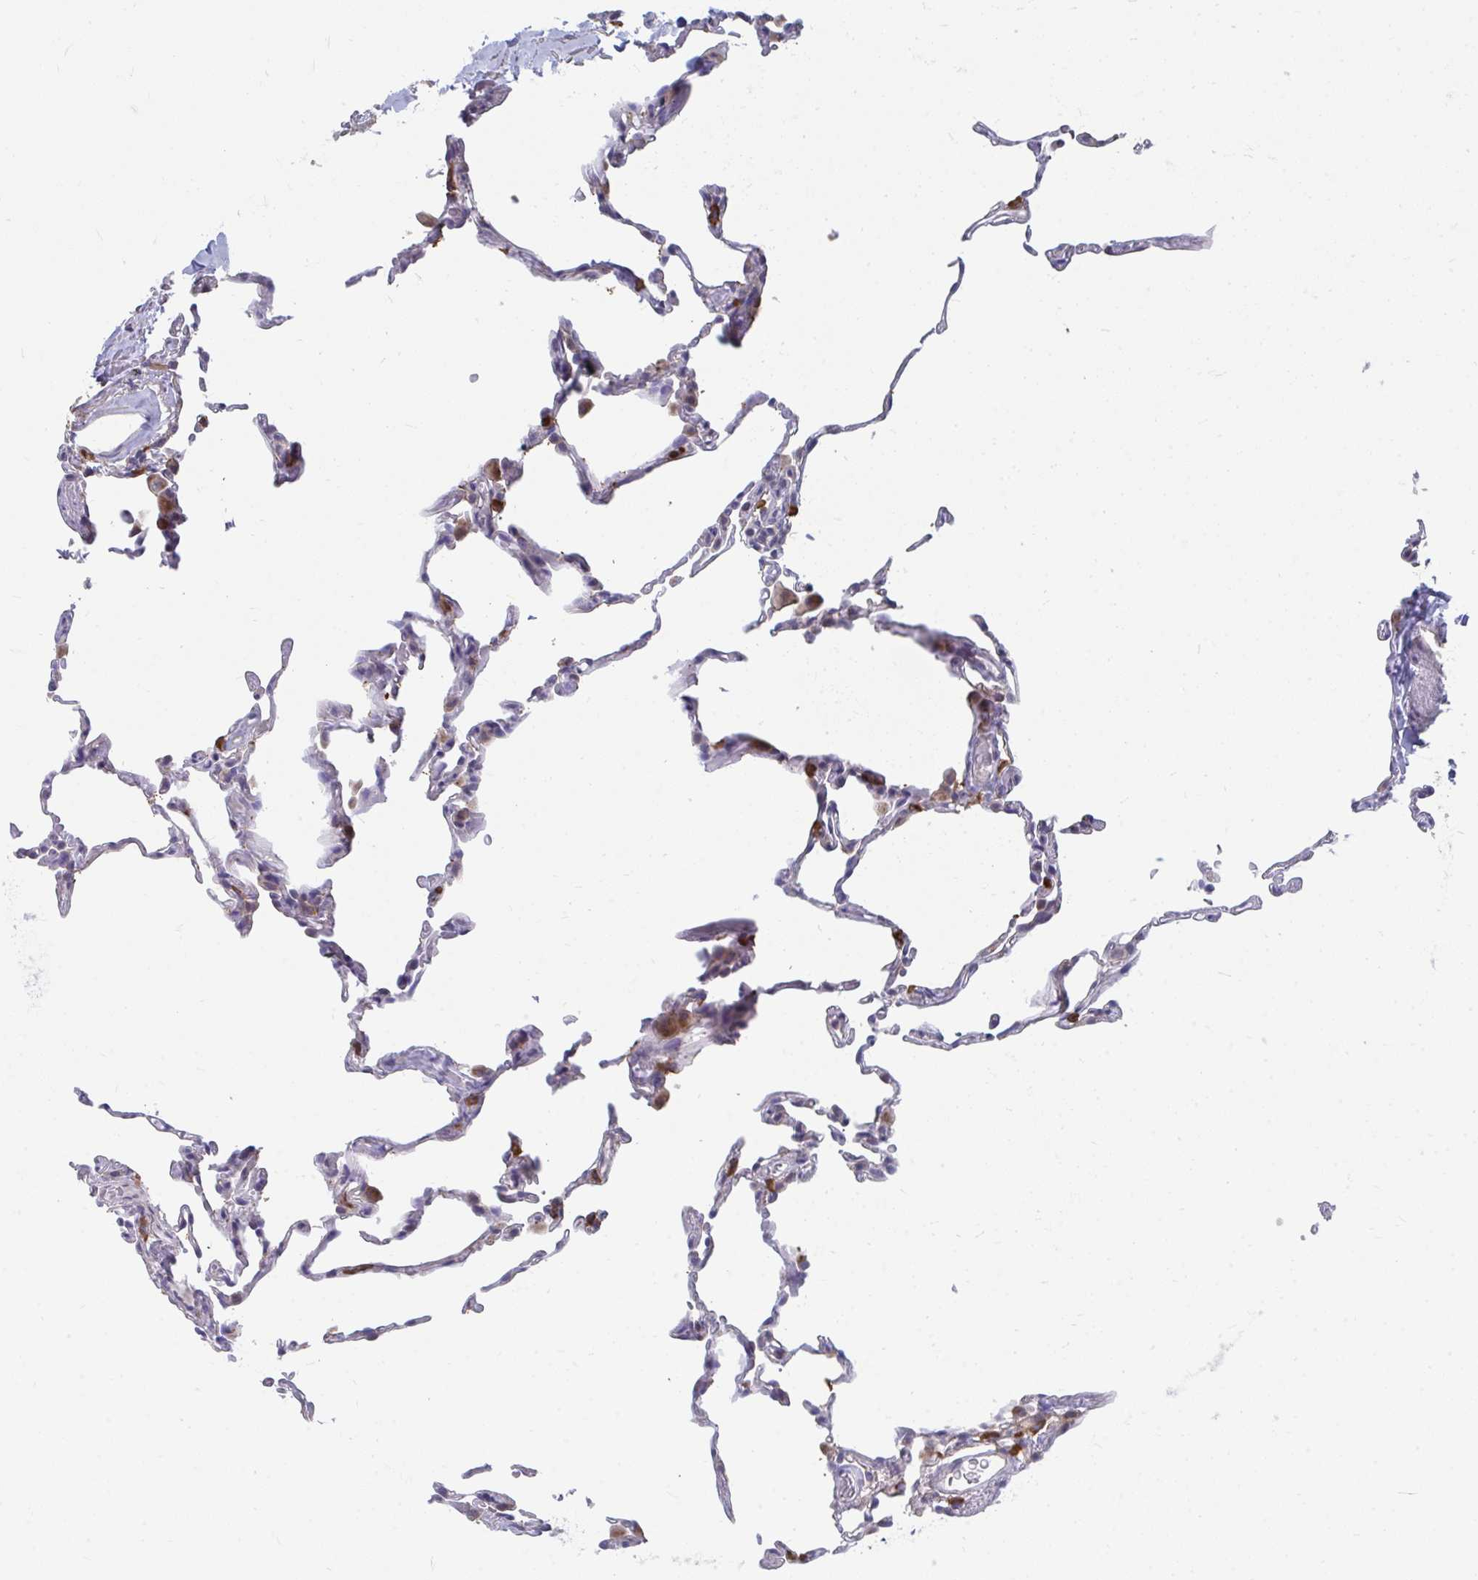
{"staining": {"intensity": "moderate", "quantity": "<25%", "location": "cytoplasmic/membranous"}, "tissue": "lung", "cell_type": "Alveolar cells", "image_type": "normal", "snomed": [{"axis": "morphology", "description": "Normal tissue, NOS"}, {"axis": "topography", "description": "Lung"}], "caption": "Normal lung was stained to show a protein in brown. There is low levels of moderate cytoplasmic/membranous positivity in approximately <25% of alveolar cells.", "gene": "PABIR3", "patient": {"sex": "female", "age": 57}}